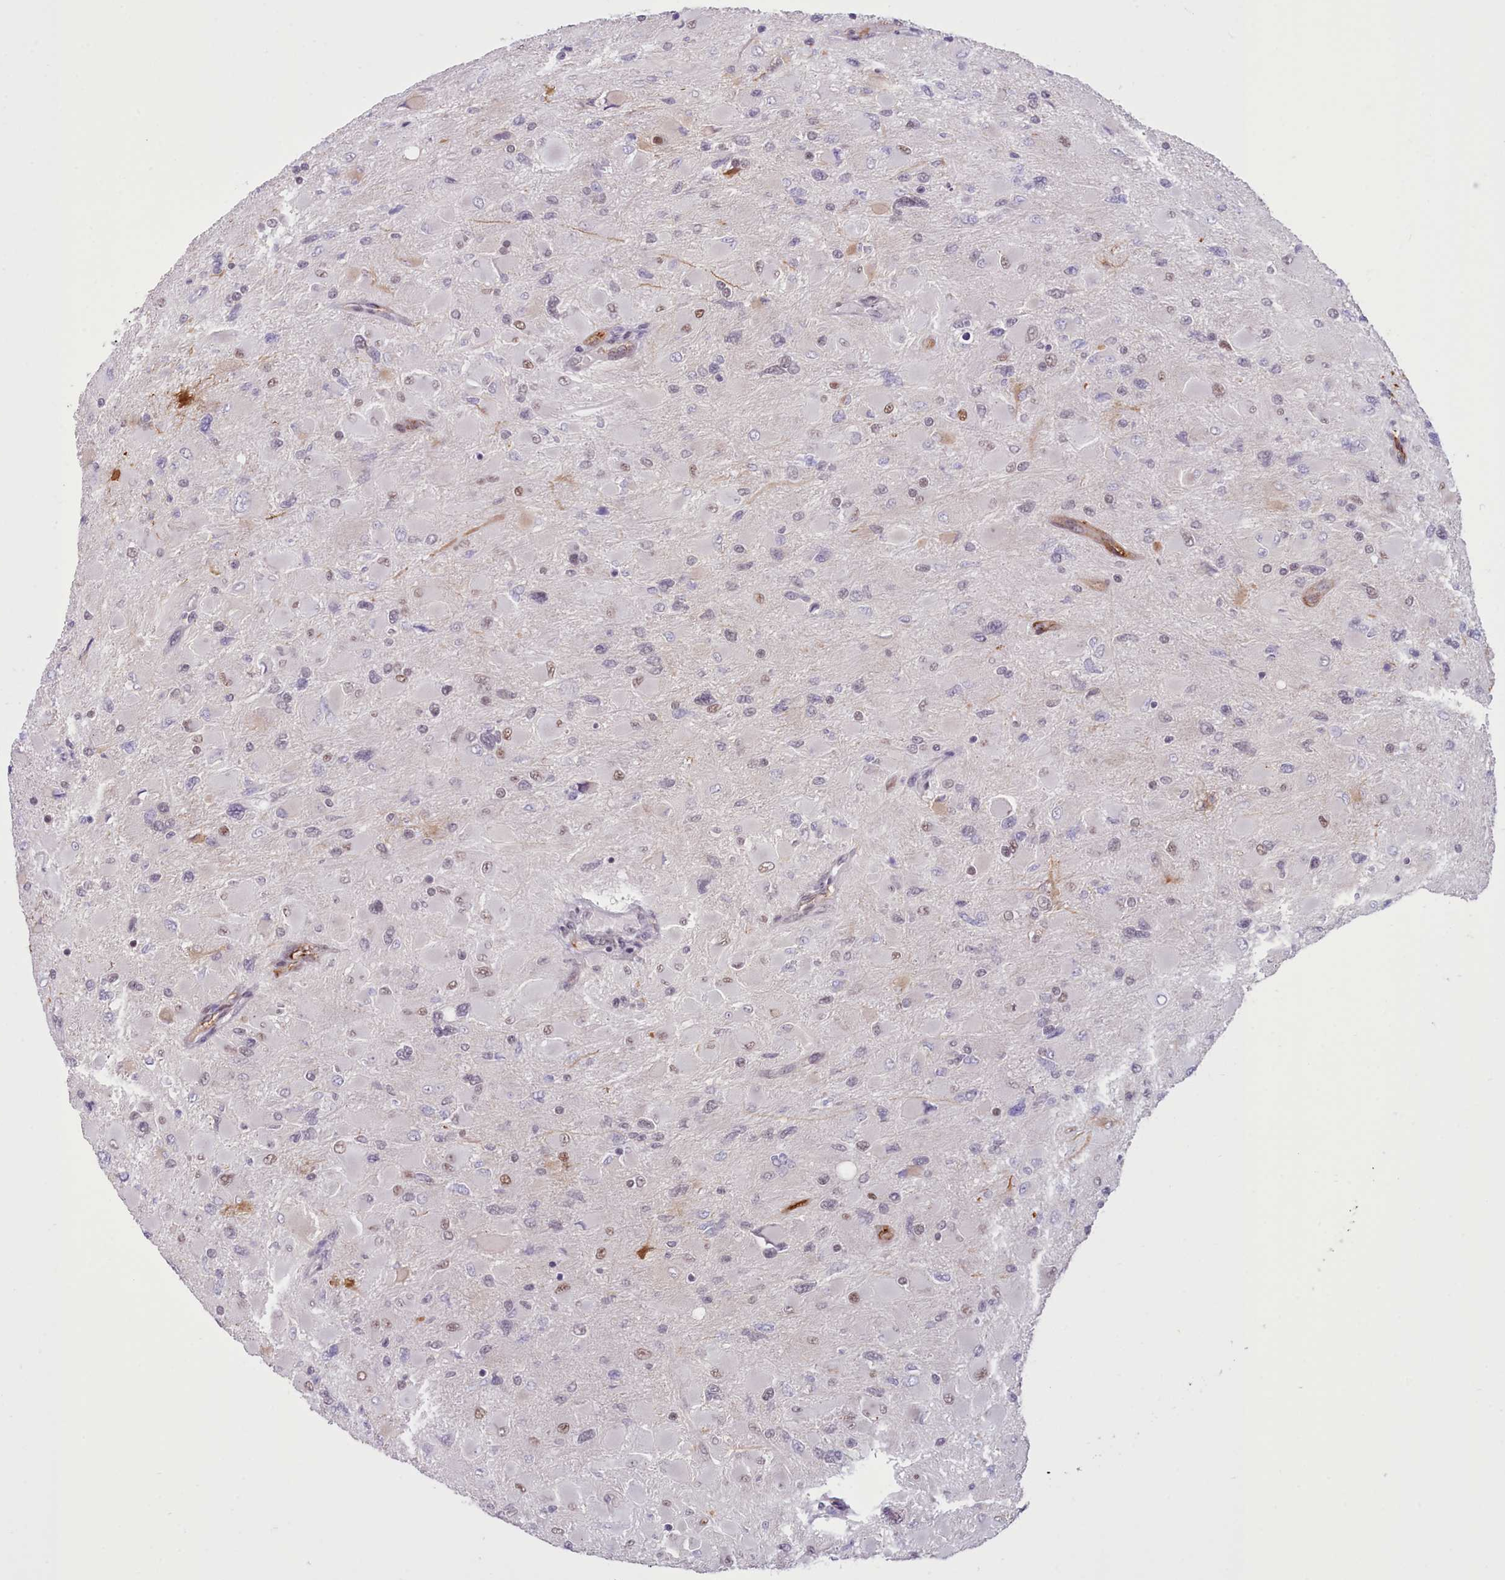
{"staining": {"intensity": "weak", "quantity": "<25%", "location": "nuclear"}, "tissue": "glioma", "cell_type": "Tumor cells", "image_type": "cancer", "snomed": [{"axis": "morphology", "description": "Glioma, malignant, High grade"}, {"axis": "topography", "description": "Cerebral cortex"}], "caption": "Immunohistochemistry histopathology image of neoplastic tissue: human malignant high-grade glioma stained with DAB shows no significant protein staining in tumor cells. Nuclei are stained in blue.", "gene": "RFX1", "patient": {"sex": "female", "age": 36}}